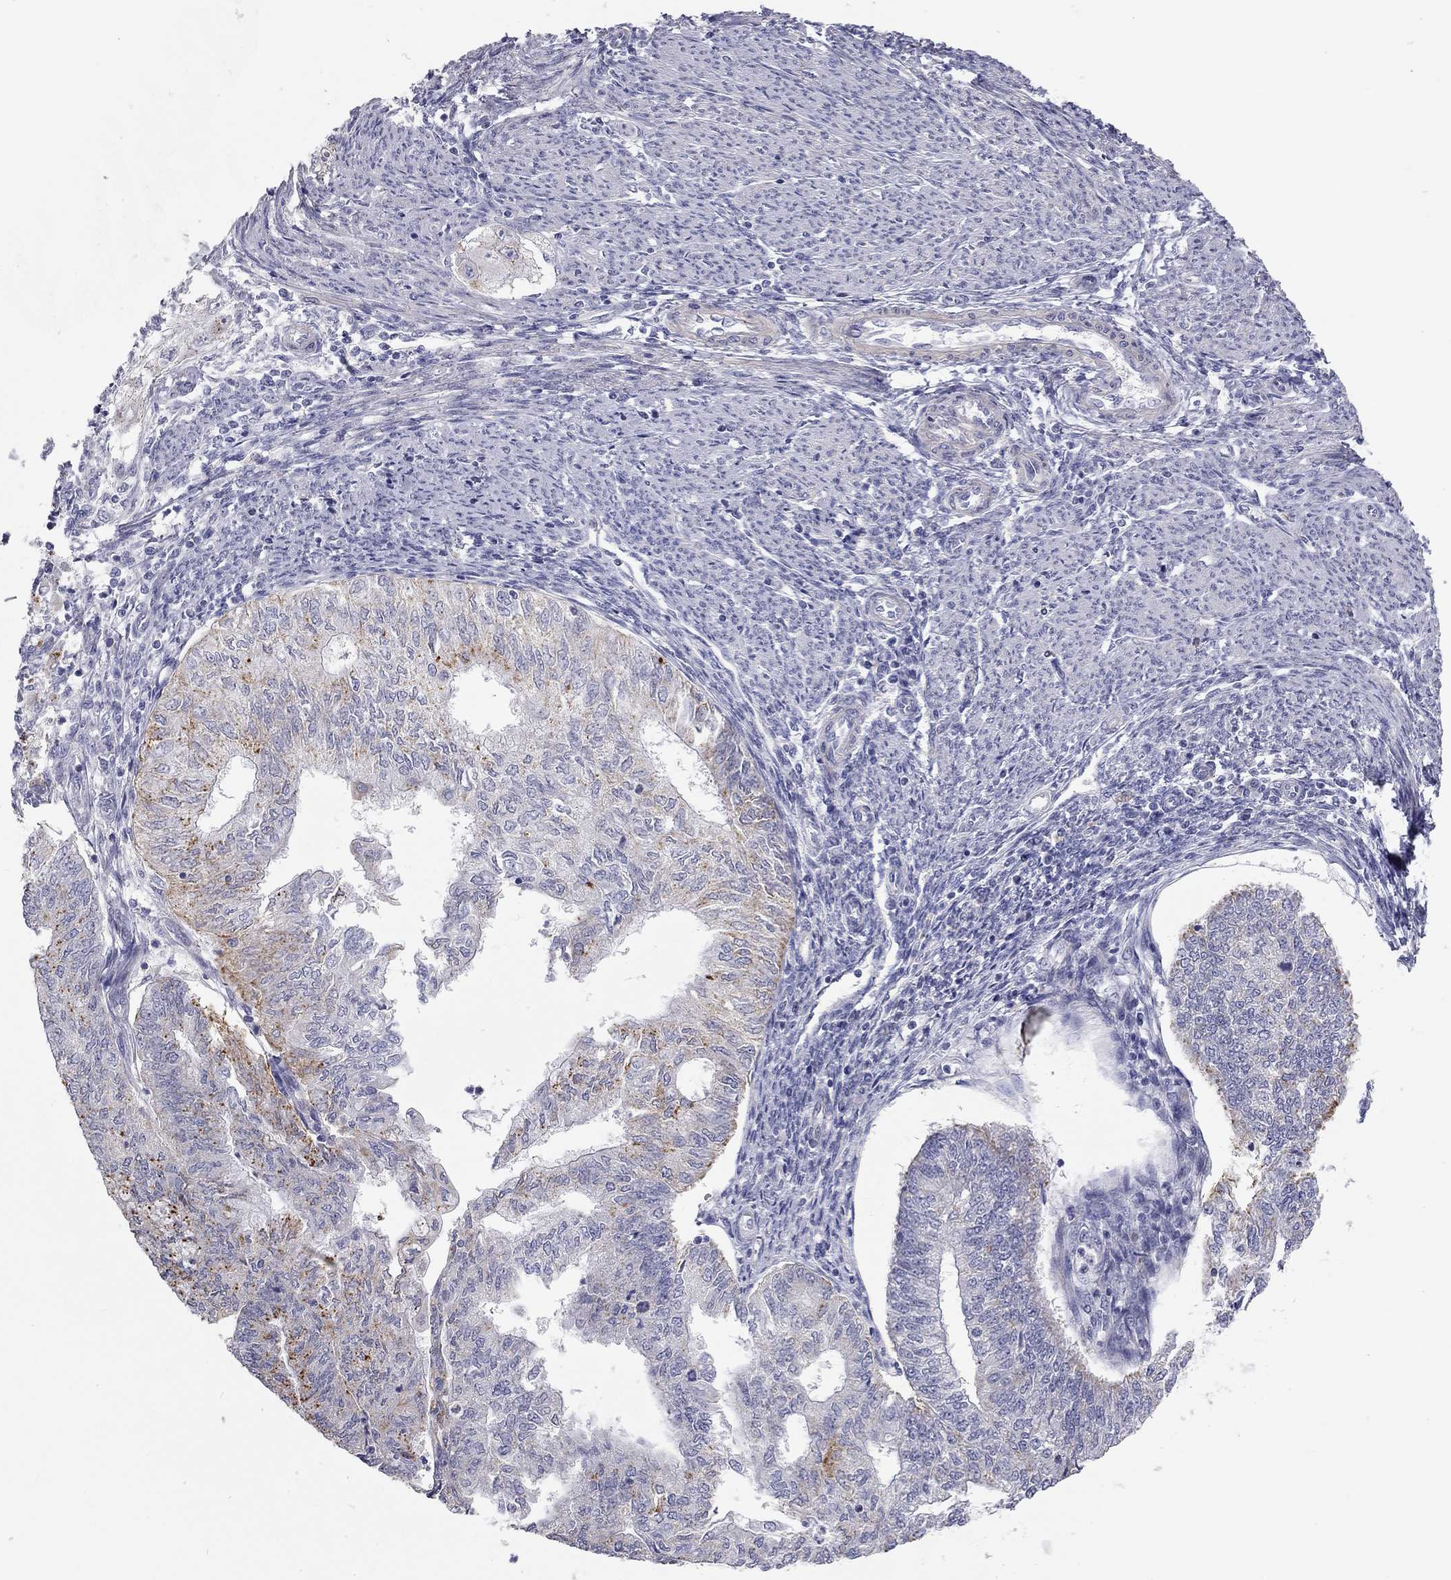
{"staining": {"intensity": "negative", "quantity": "none", "location": "none"}, "tissue": "endometrial cancer", "cell_type": "Tumor cells", "image_type": "cancer", "snomed": [{"axis": "morphology", "description": "Adenocarcinoma, NOS"}, {"axis": "topography", "description": "Endometrium"}], "caption": "Human adenocarcinoma (endometrial) stained for a protein using IHC displays no positivity in tumor cells.", "gene": "PAPSS2", "patient": {"sex": "female", "age": 59}}